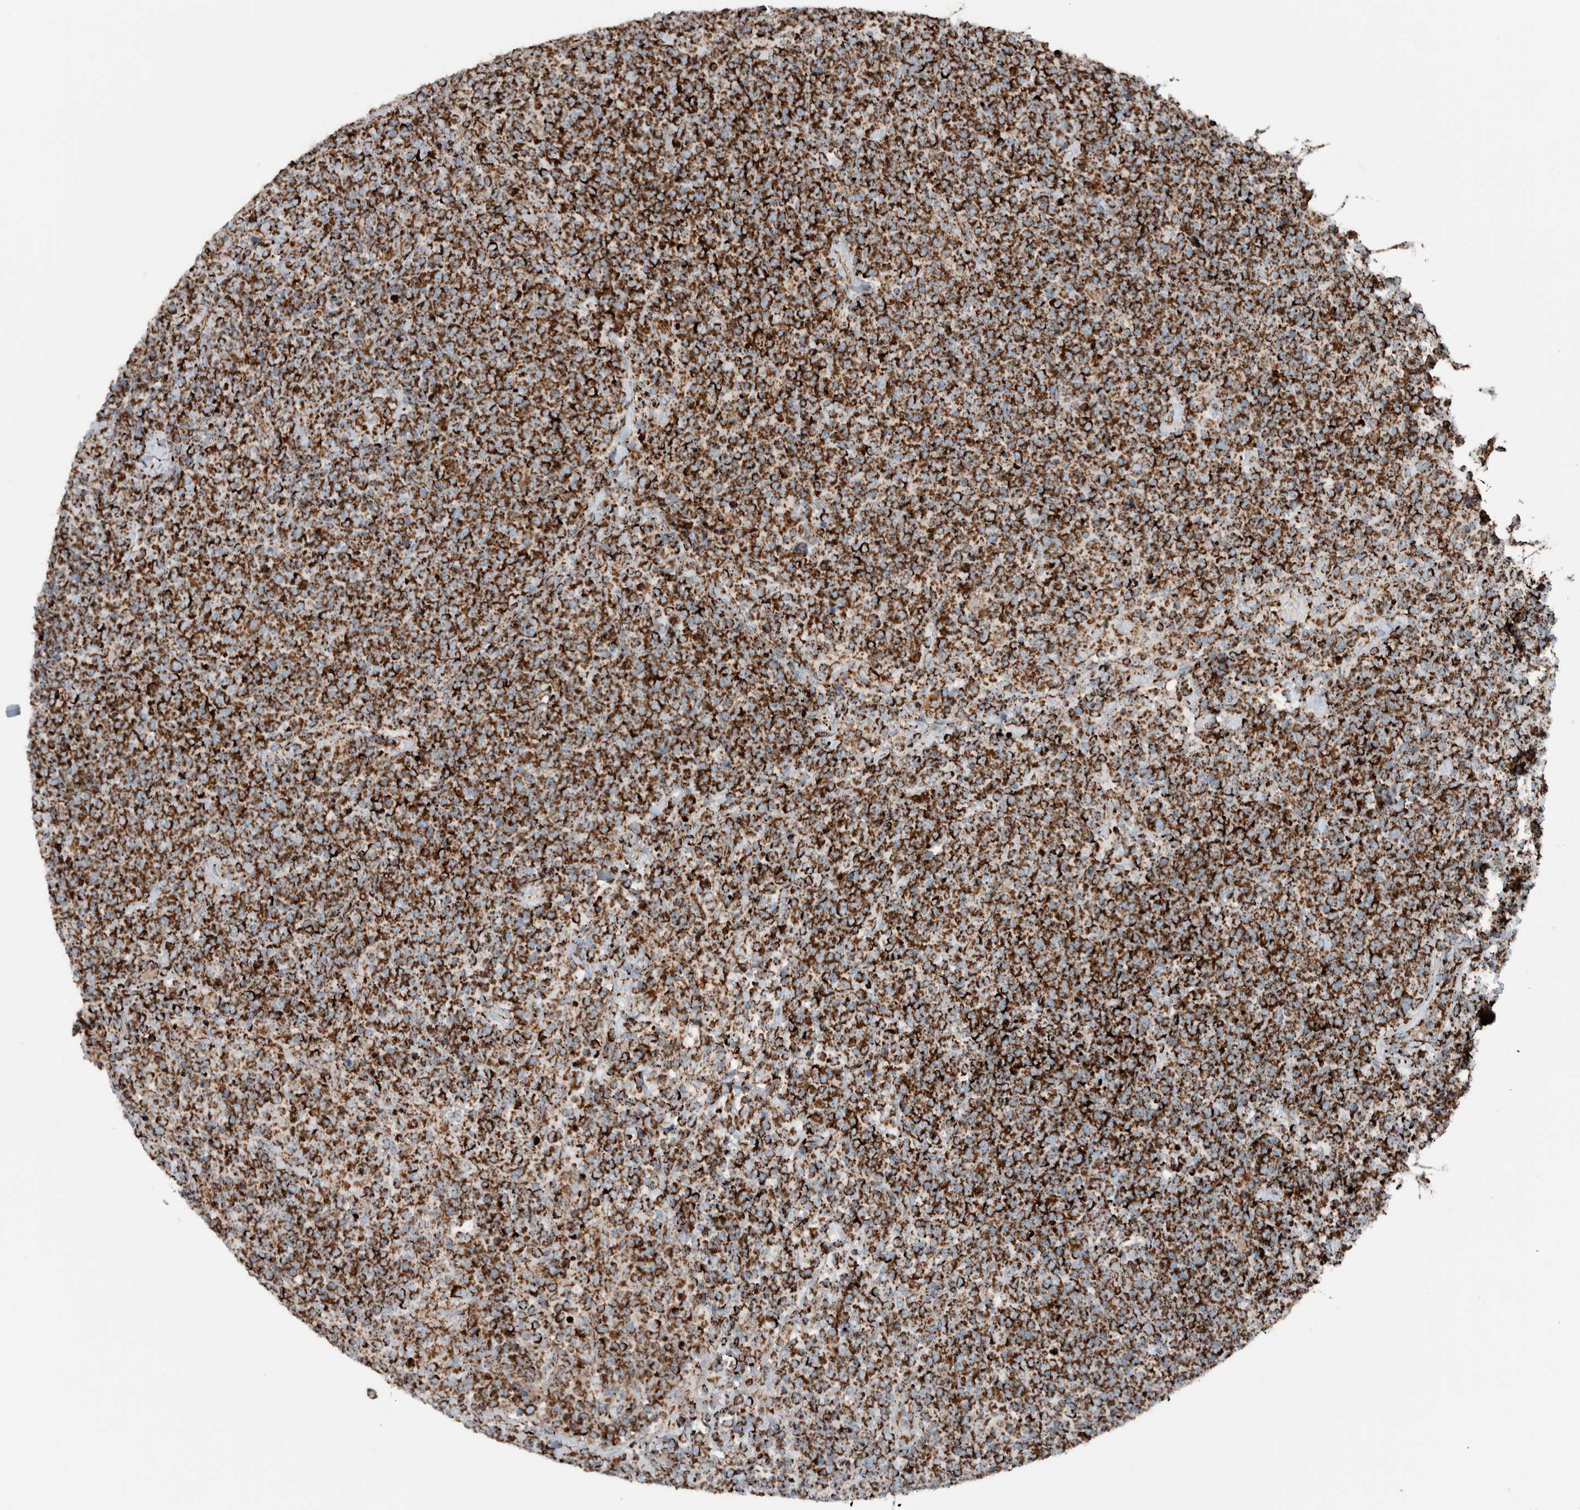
{"staining": {"intensity": "strong", "quantity": ">75%", "location": "cytoplasmic/membranous"}, "tissue": "lymphoma", "cell_type": "Tumor cells", "image_type": "cancer", "snomed": [{"axis": "morphology", "description": "Malignant lymphoma, non-Hodgkin's type, High grade"}, {"axis": "topography", "description": "Lymph node"}], "caption": "The image shows staining of lymphoma, revealing strong cytoplasmic/membranous protein positivity (brown color) within tumor cells.", "gene": "CNTROB", "patient": {"sex": "male", "age": 61}}